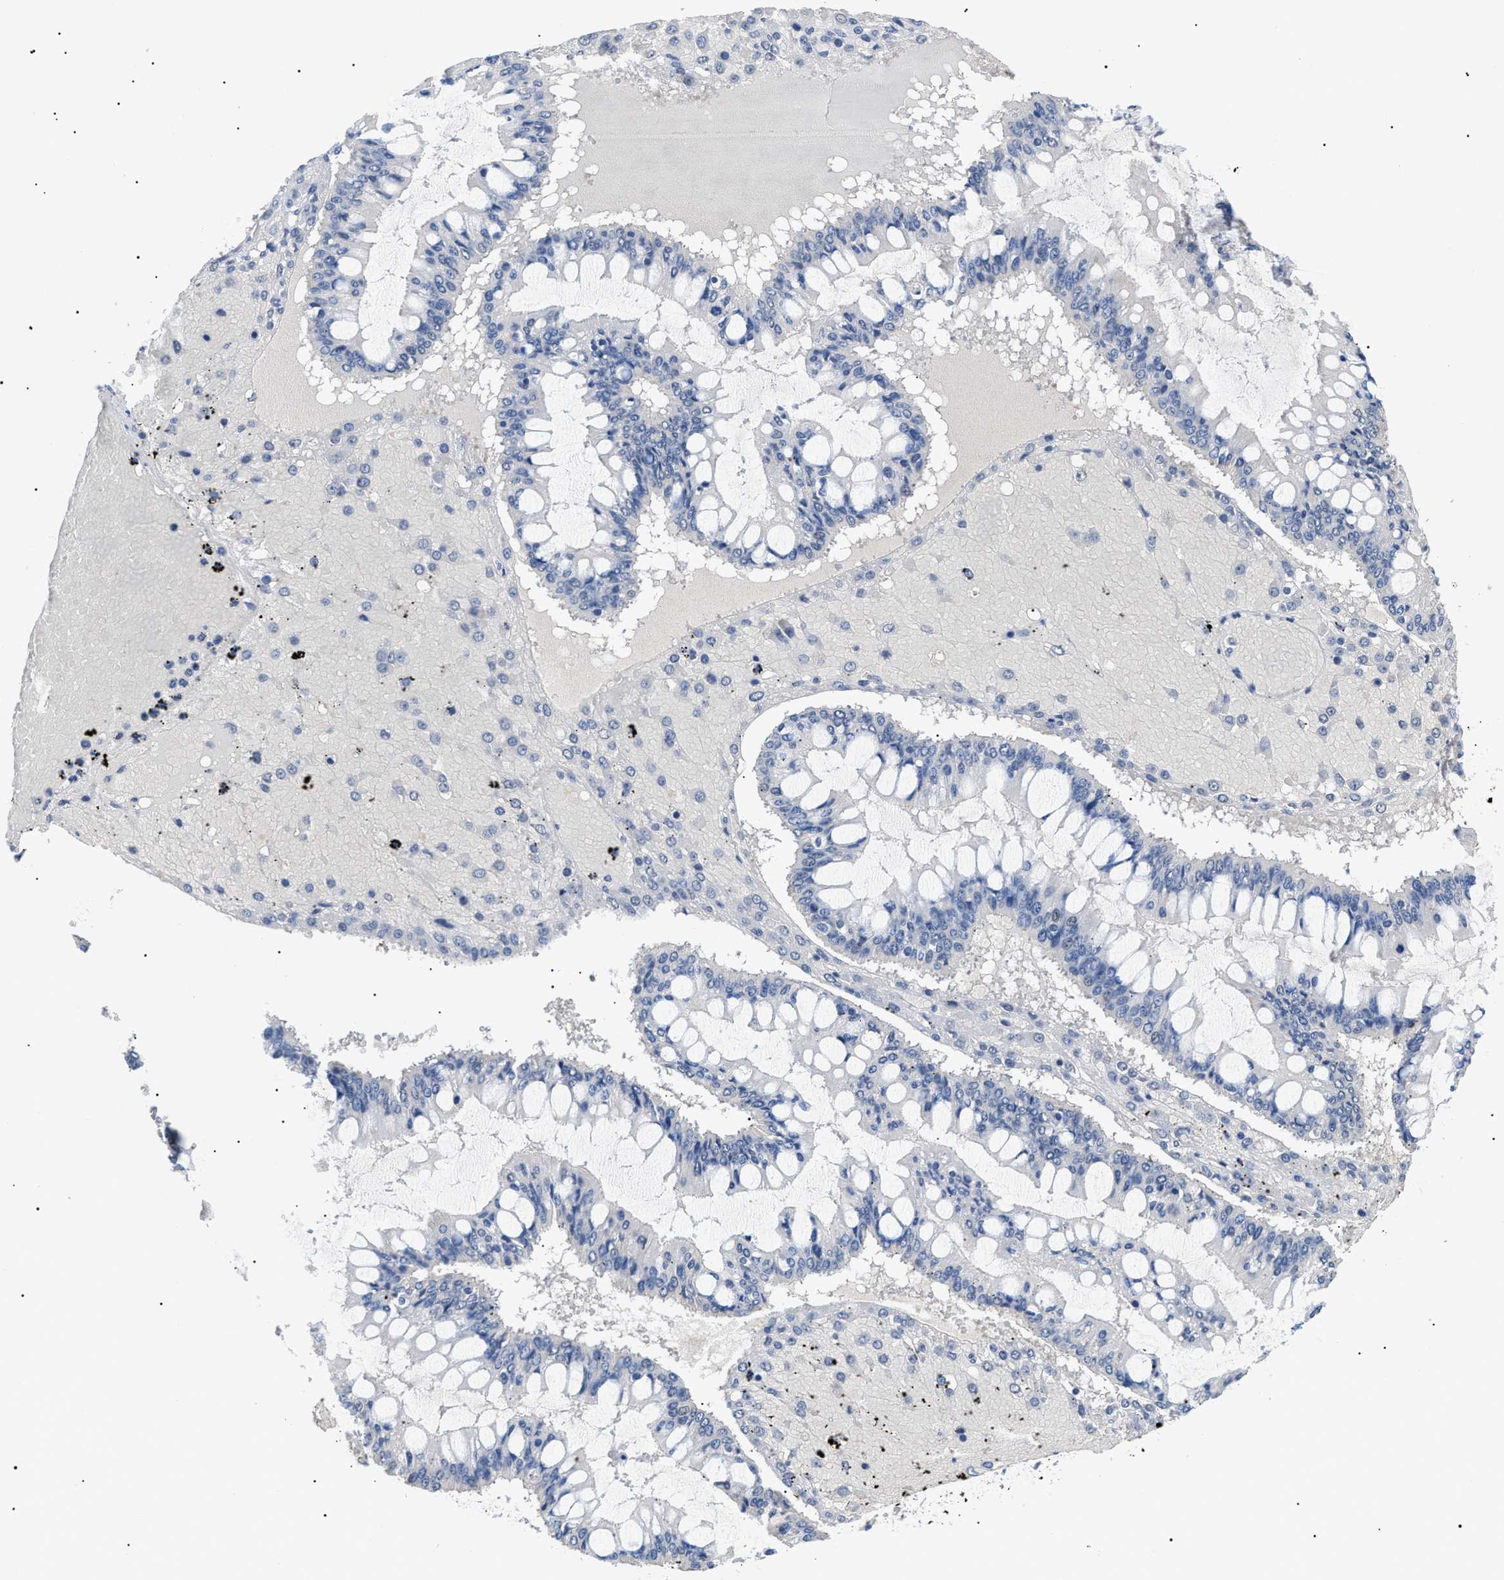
{"staining": {"intensity": "negative", "quantity": "none", "location": "none"}, "tissue": "ovarian cancer", "cell_type": "Tumor cells", "image_type": "cancer", "snomed": [{"axis": "morphology", "description": "Cystadenocarcinoma, mucinous, NOS"}, {"axis": "topography", "description": "Ovary"}], "caption": "IHC micrograph of human ovarian cancer (mucinous cystadenocarcinoma) stained for a protein (brown), which displays no expression in tumor cells. (Immunohistochemistry, brightfield microscopy, high magnification).", "gene": "PRRT2", "patient": {"sex": "female", "age": 73}}